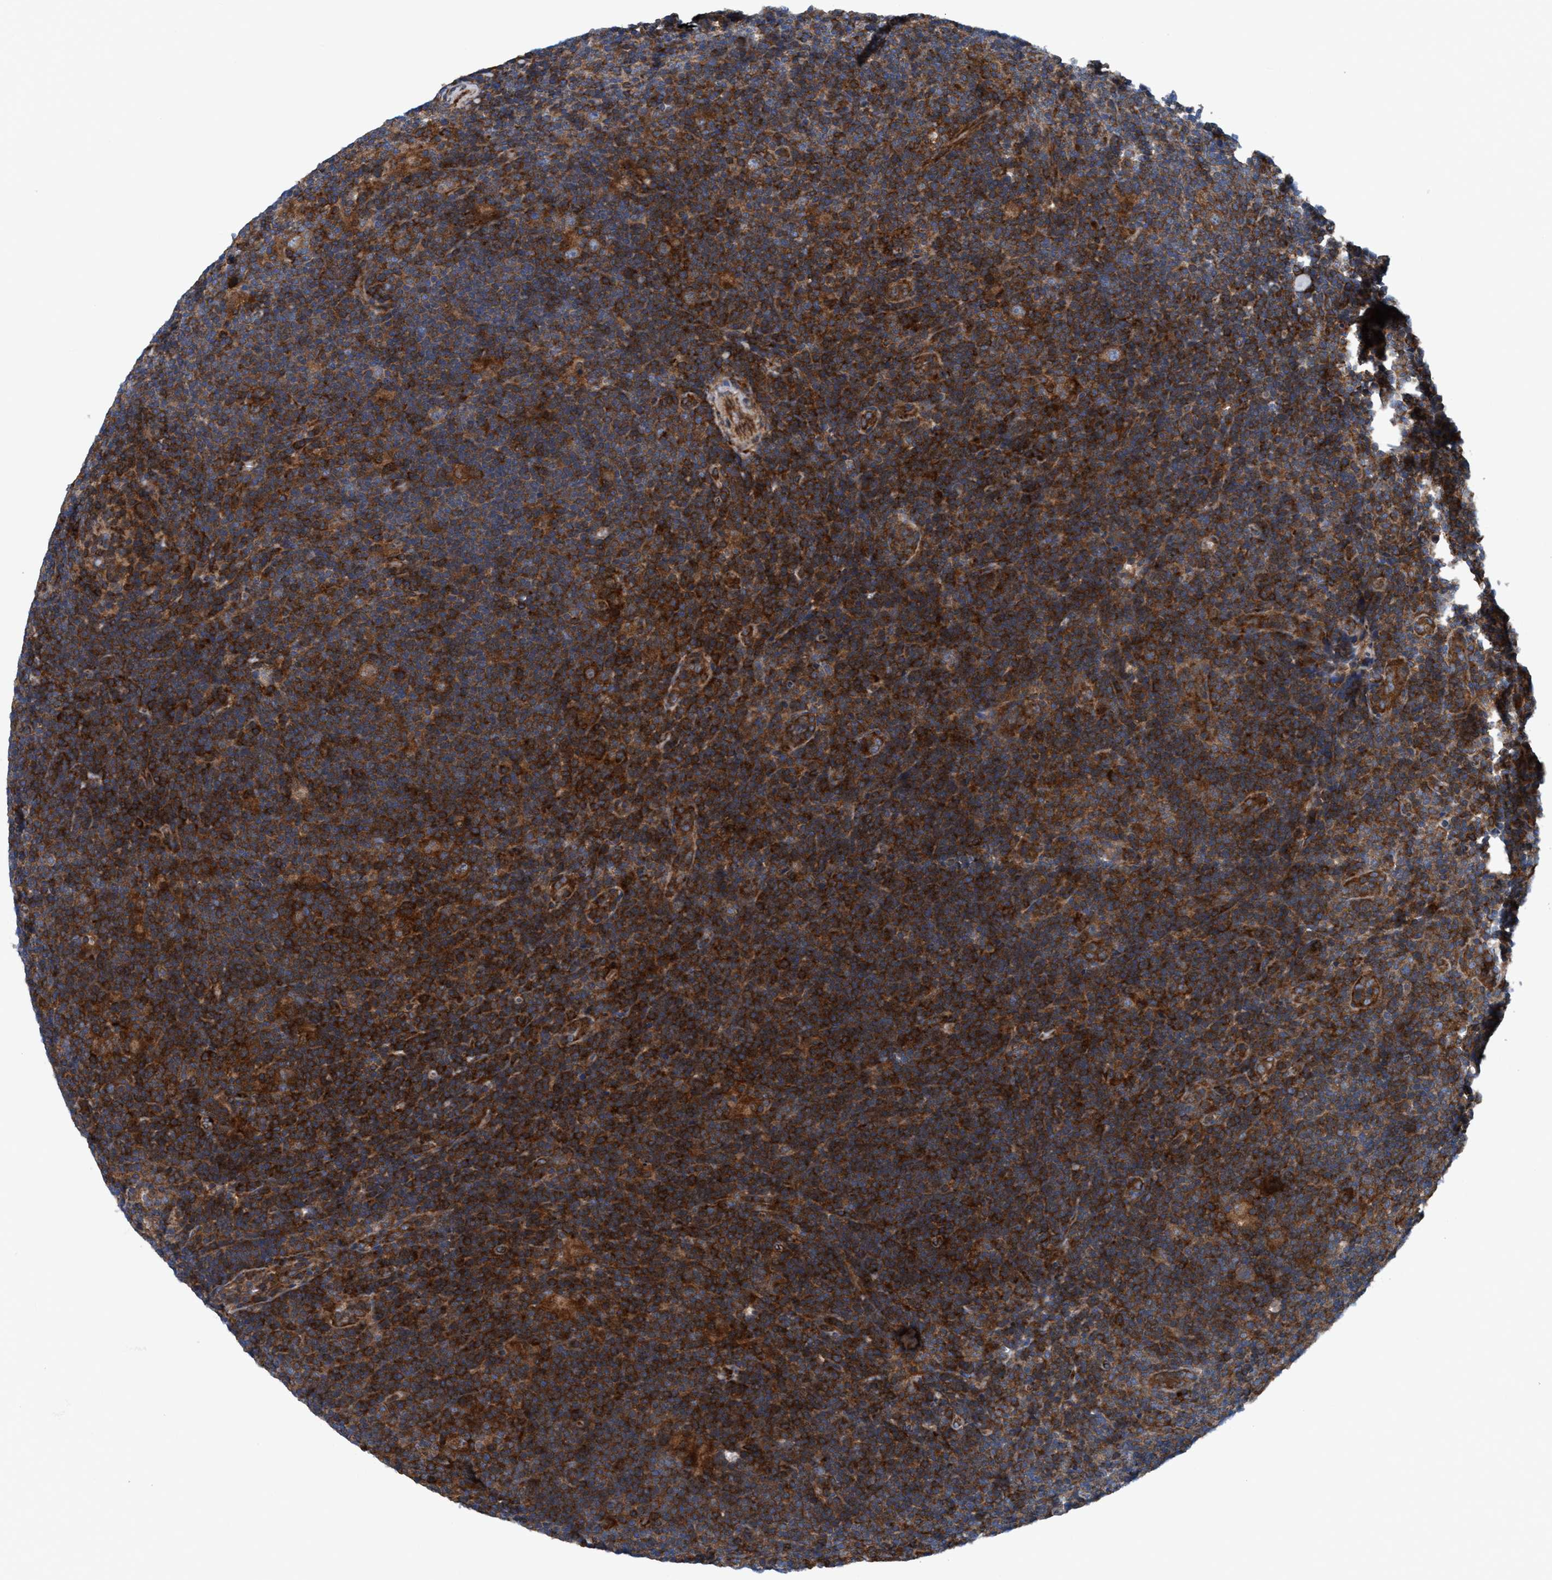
{"staining": {"intensity": "moderate", "quantity": ">75%", "location": "cytoplasmic/membranous"}, "tissue": "lymphoma", "cell_type": "Tumor cells", "image_type": "cancer", "snomed": [{"axis": "morphology", "description": "Hodgkin's disease, NOS"}, {"axis": "topography", "description": "Lymph node"}], "caption": "Hodgkin's disease stained with a protein marker displays moderate staining in tumor cells.", "gene": "NMT1", "patient": {"sex": "female", "age": 57}}